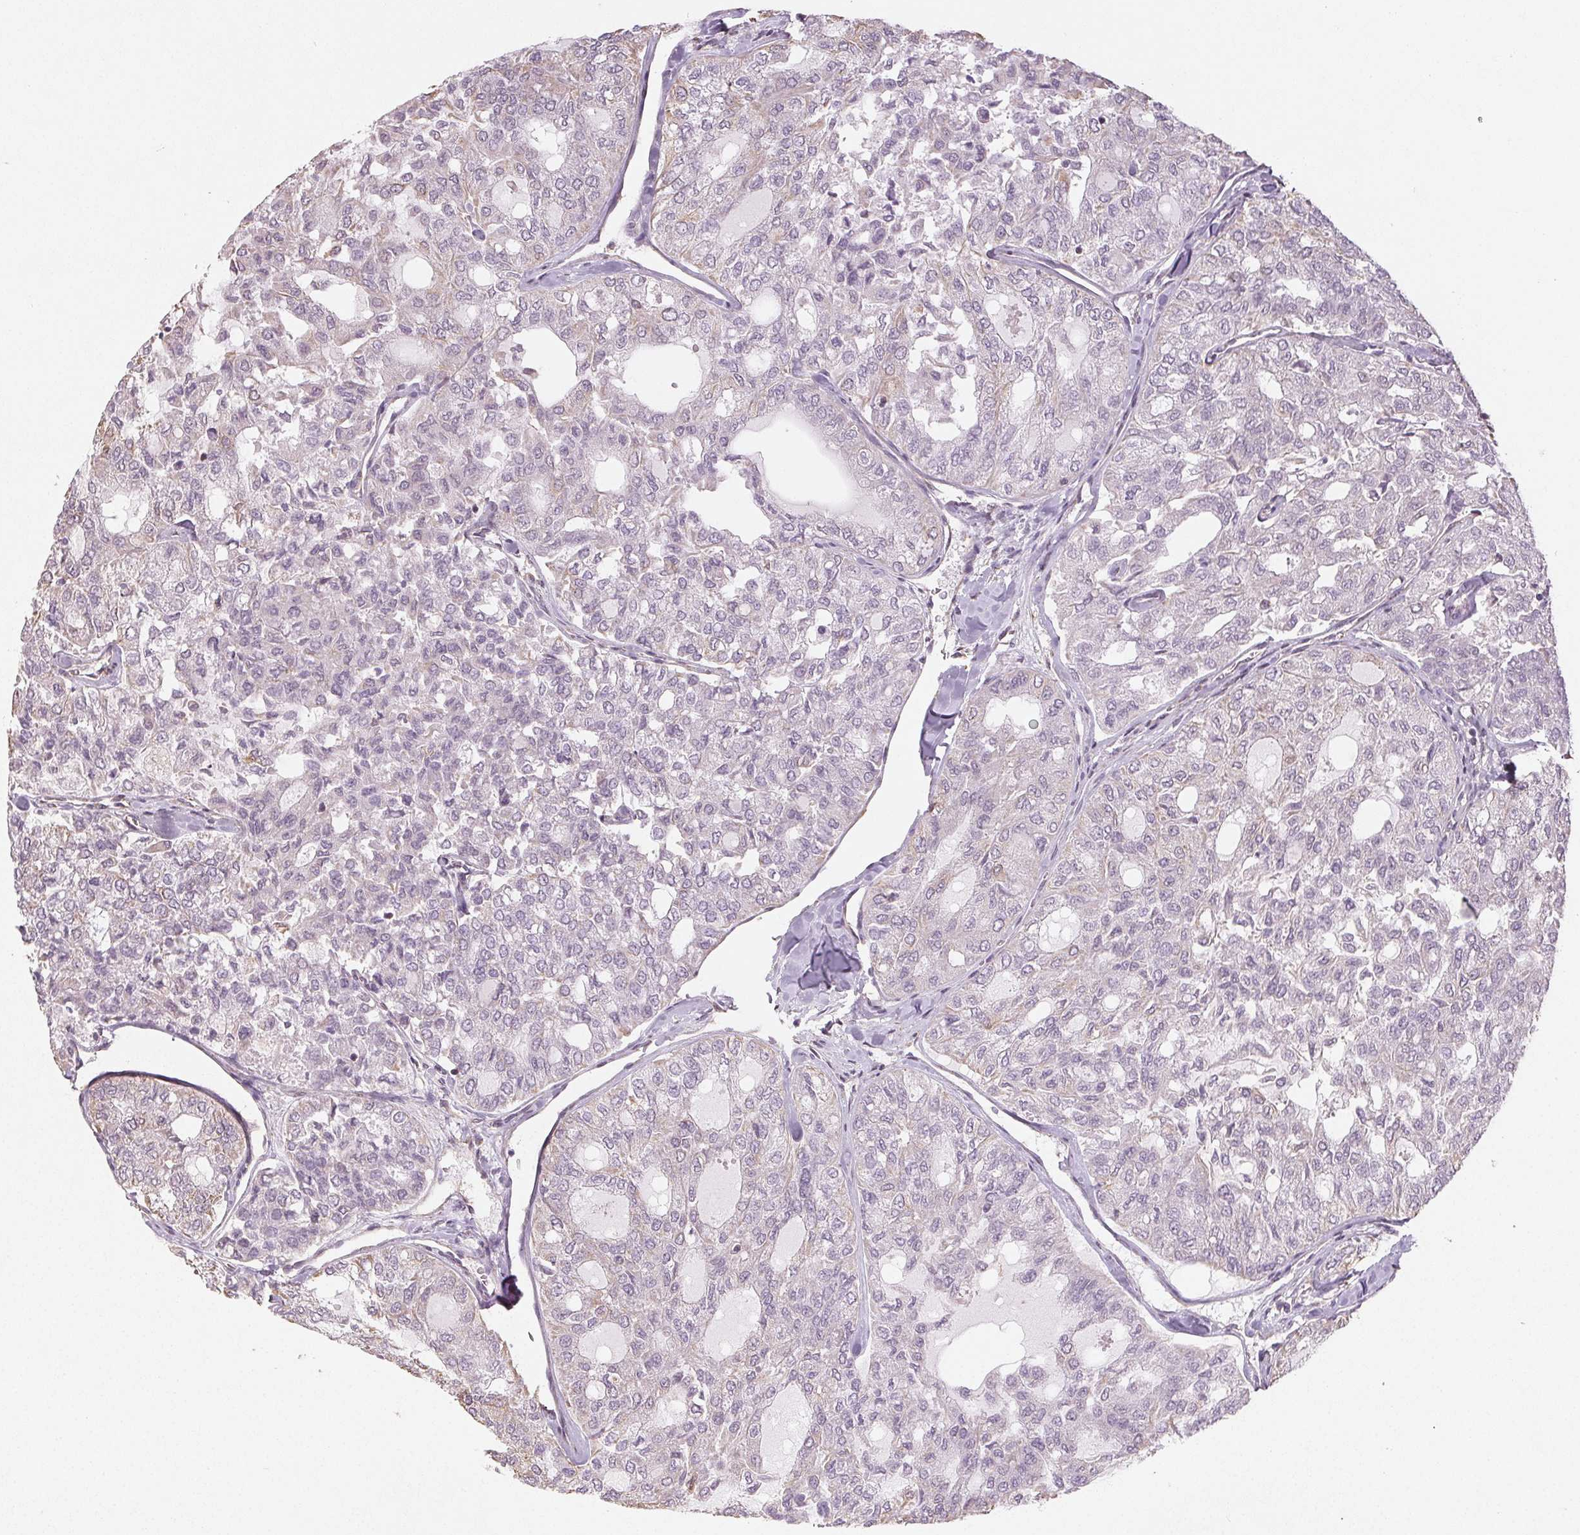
{"staining": {"intensity": "negative", "quantity": "none", "location": "none"}, "tissue": "thyroid cancer", "cell_type": "Tumor cells", "image_type": "cancer", "snomed": [{"axis": "morphology", "description": "Follicular adenoma carcinoma, NOS"}, {"axis": "topography", "description": "Thyroid gland"}], "caption": "High power microscopy photomicrograph of an immunohistochemistry (IHC) micrograph of thyroid cancer (follicular adenoma carcinoma), revealing no significant positivity in tumor cells.", "gene": "COL7A1", "patient": {"sex": "male", "age": 75}}